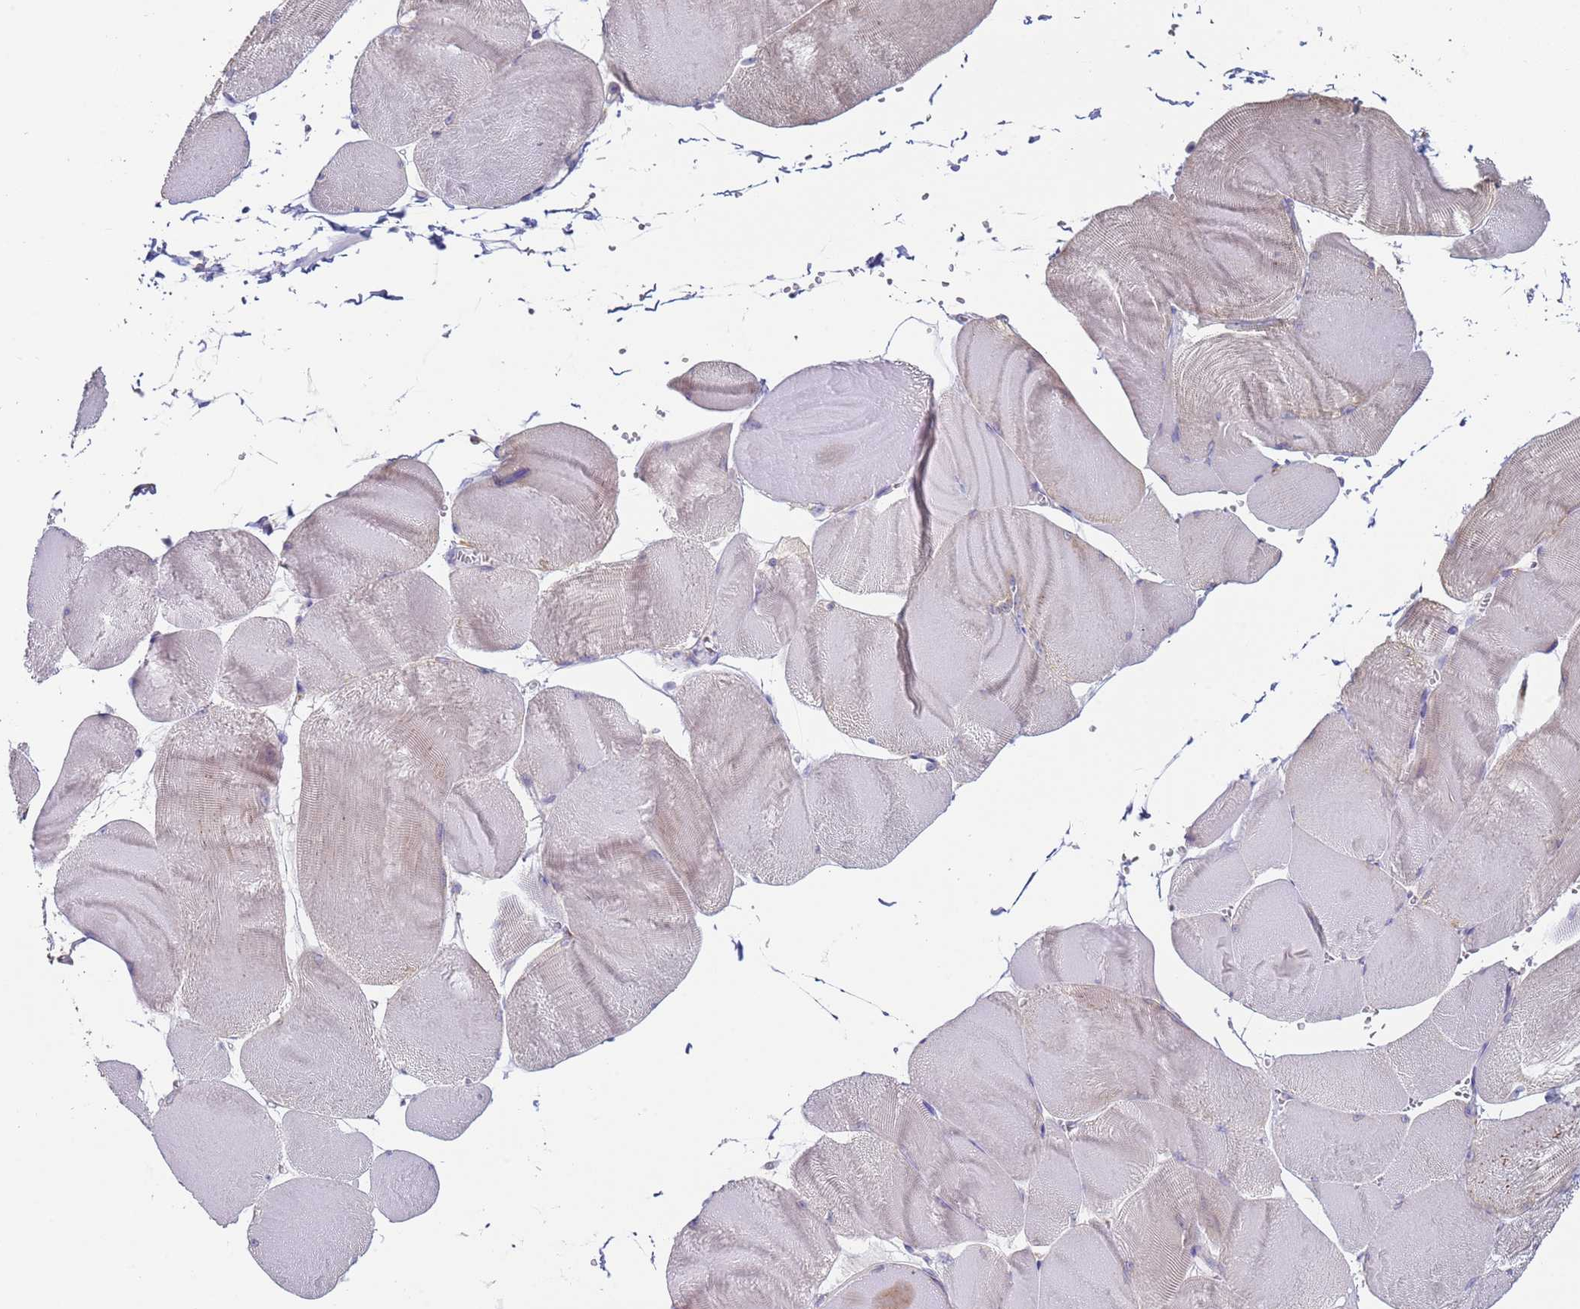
{"staining": {"intensity": "negative", "quantity": "none", "location": "none"}, "tissue": "skeletal muscle", "cell_type": "Myocytes", "image_type": "normal", "snomed": [{"axis": "morphology", "description": "Normal tissue, NOS"}, {"axis": "morphology", "description": "Basal cell carcinoma"}, {"axis": "topography", "description": "Skeletal muscle"}], "caption": "Image shows no protein staining in myocytes of unremarkable skeletal muscle.", "gene": "ENSG00000286098", "patient": {"sex": "female", "age": 64}}